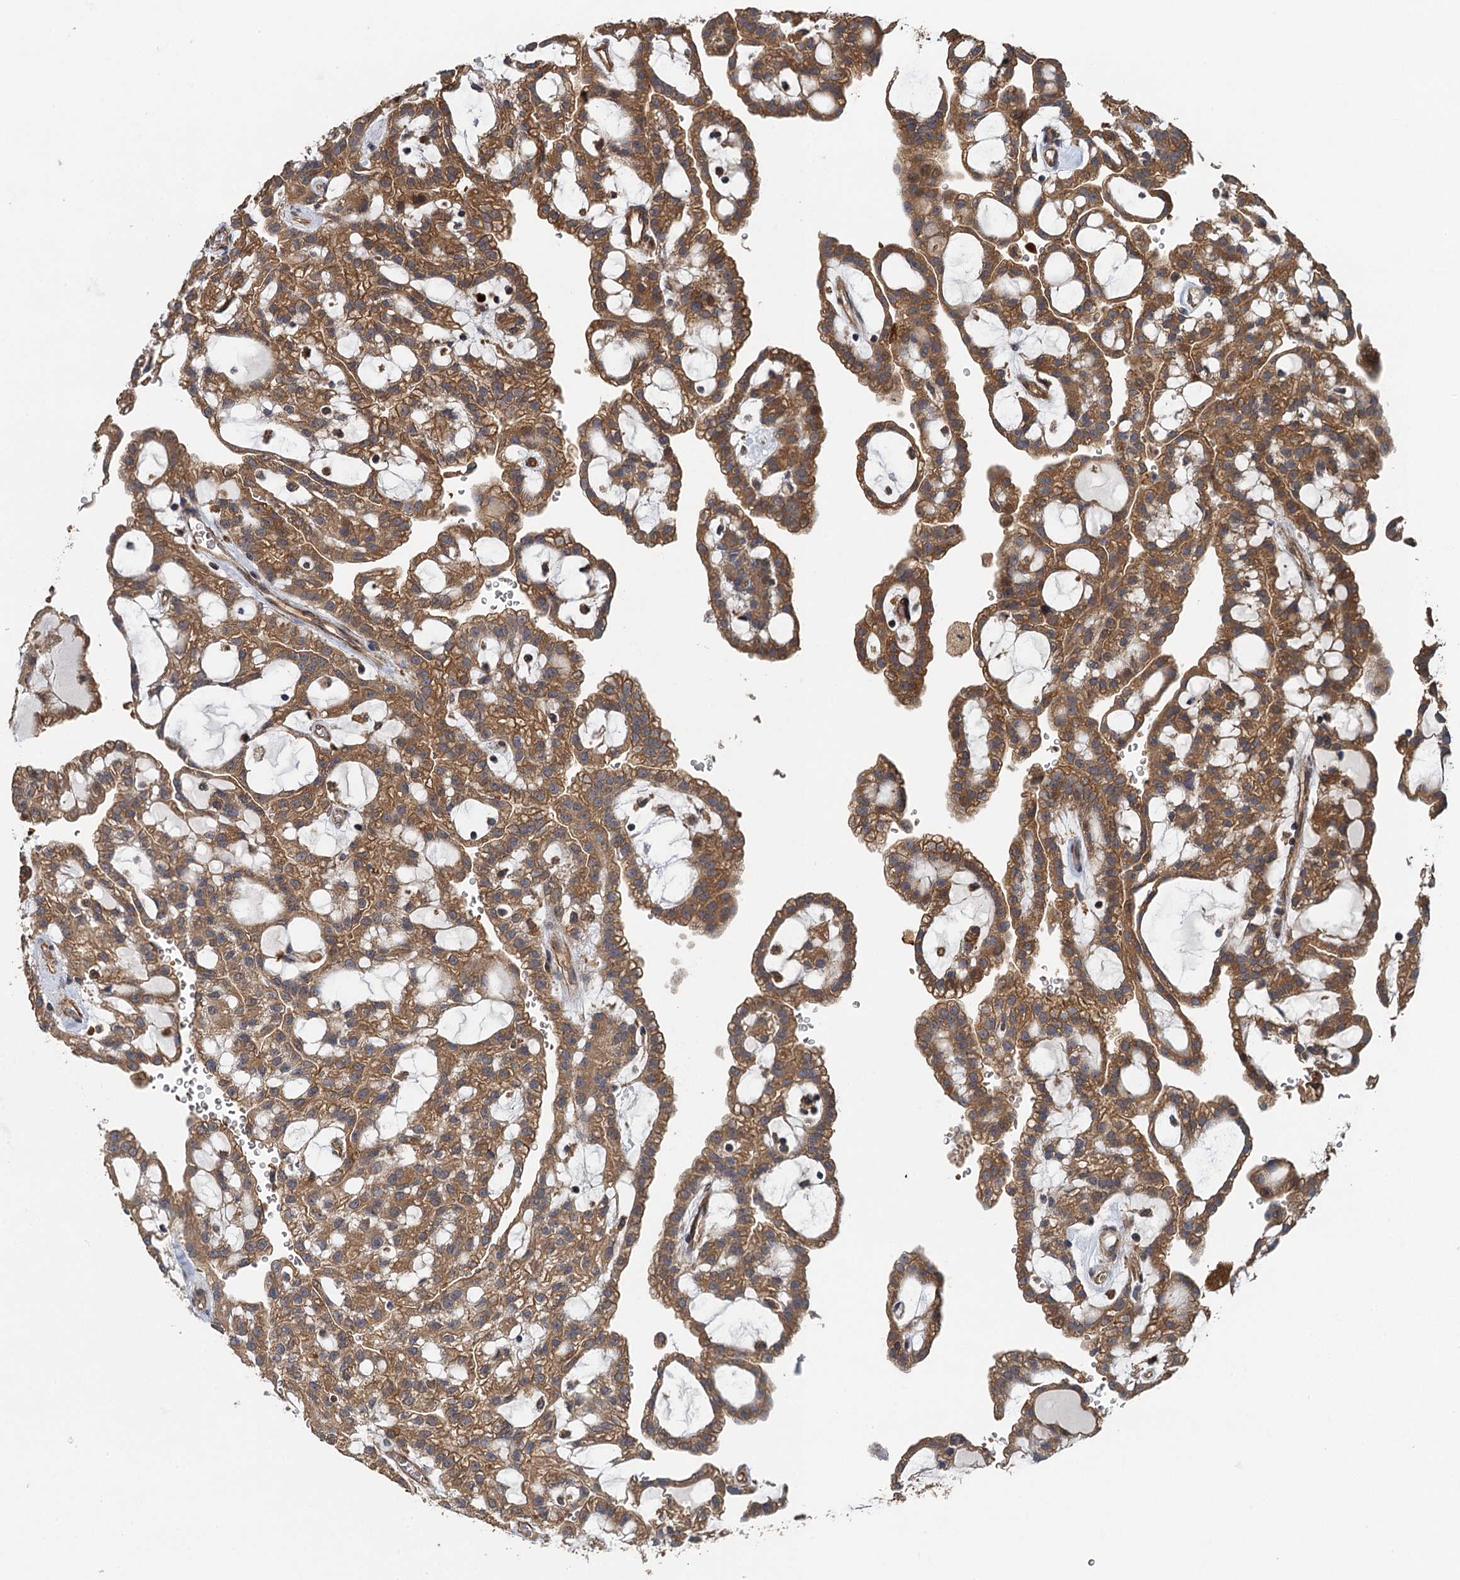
{"staining": {"intensity": "moderate", "quantity": ">75%", "location": "cytoplasmic/membranous"}, "tissue": "renal cancer", "cell_type": "Tumor cells", "image_type": "cancer", "snomed": [{"axis": "morphology", "description": "Adenocarcinoma, NOS"}, {"axis": "topography", "description": "Kidney"}], "caption": "Immunohistochemical staining of human renal cancer reveals medium levels of moderate cytoplasmic/membranous protein positivity in about >75% of tumor cells. (brown staining indicates protein expression, while blue staining denotes nuclei).", "gene": "RSAD2", "patient": {"sex": "male", "age": 63}}